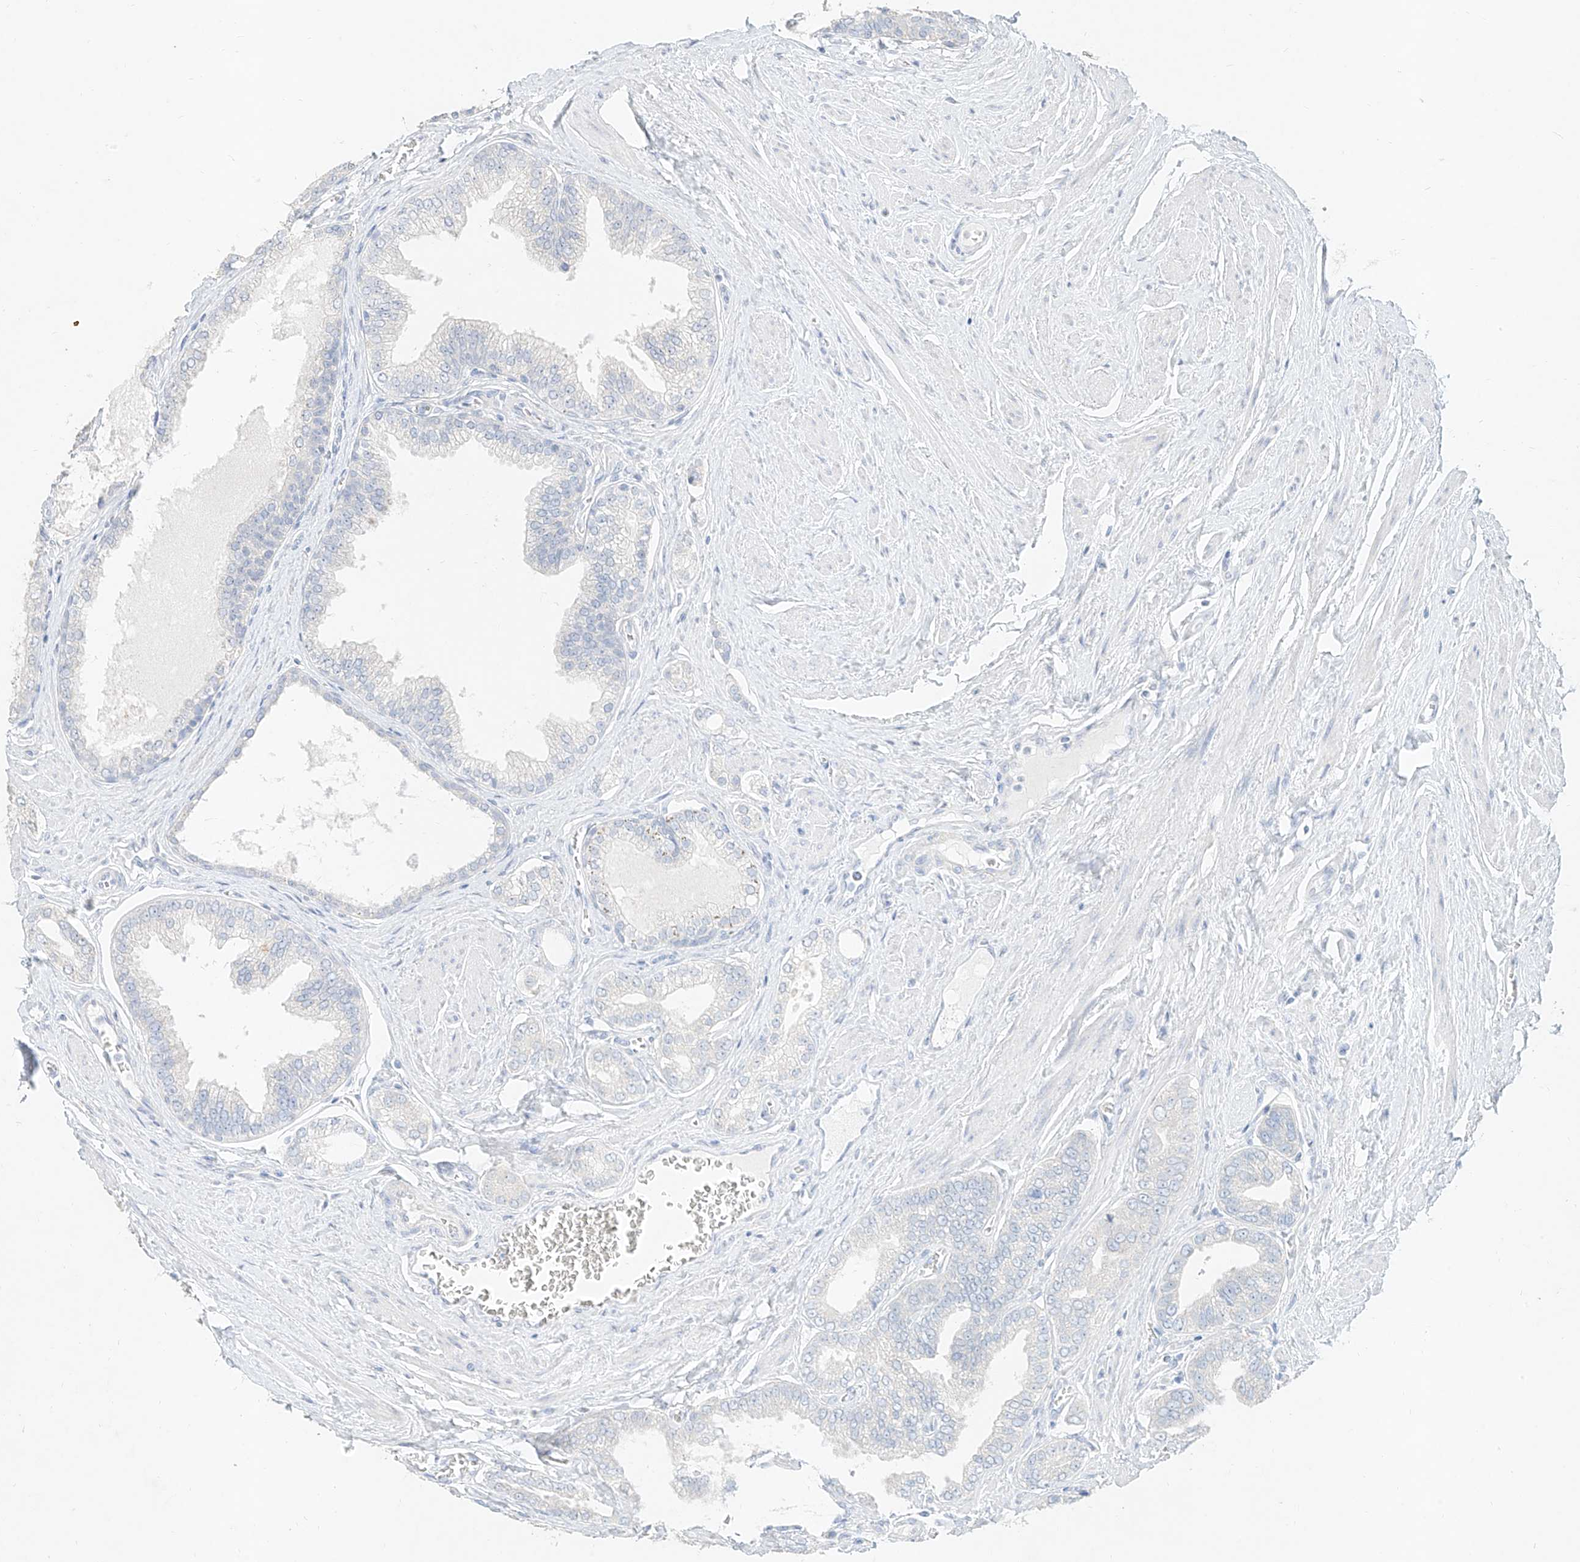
{"staining": {"intensity": "negative", "quantity": "none", "location": "none"}, "tissue": "prostate cancer", "cell_type": "Tumor cells", "image_type": "cancer", "snomed": [{"axis": "morphology", "description": "Adenocarcinoma, Low grade"}, {"axis": "topography", "description": "Prostate"}], "caption": "The micrograph reveals no significant expression in tumor cells of prostate cancer.", "gene": "ZZEF1", "patient": {"sex": "male", "age": 63}}